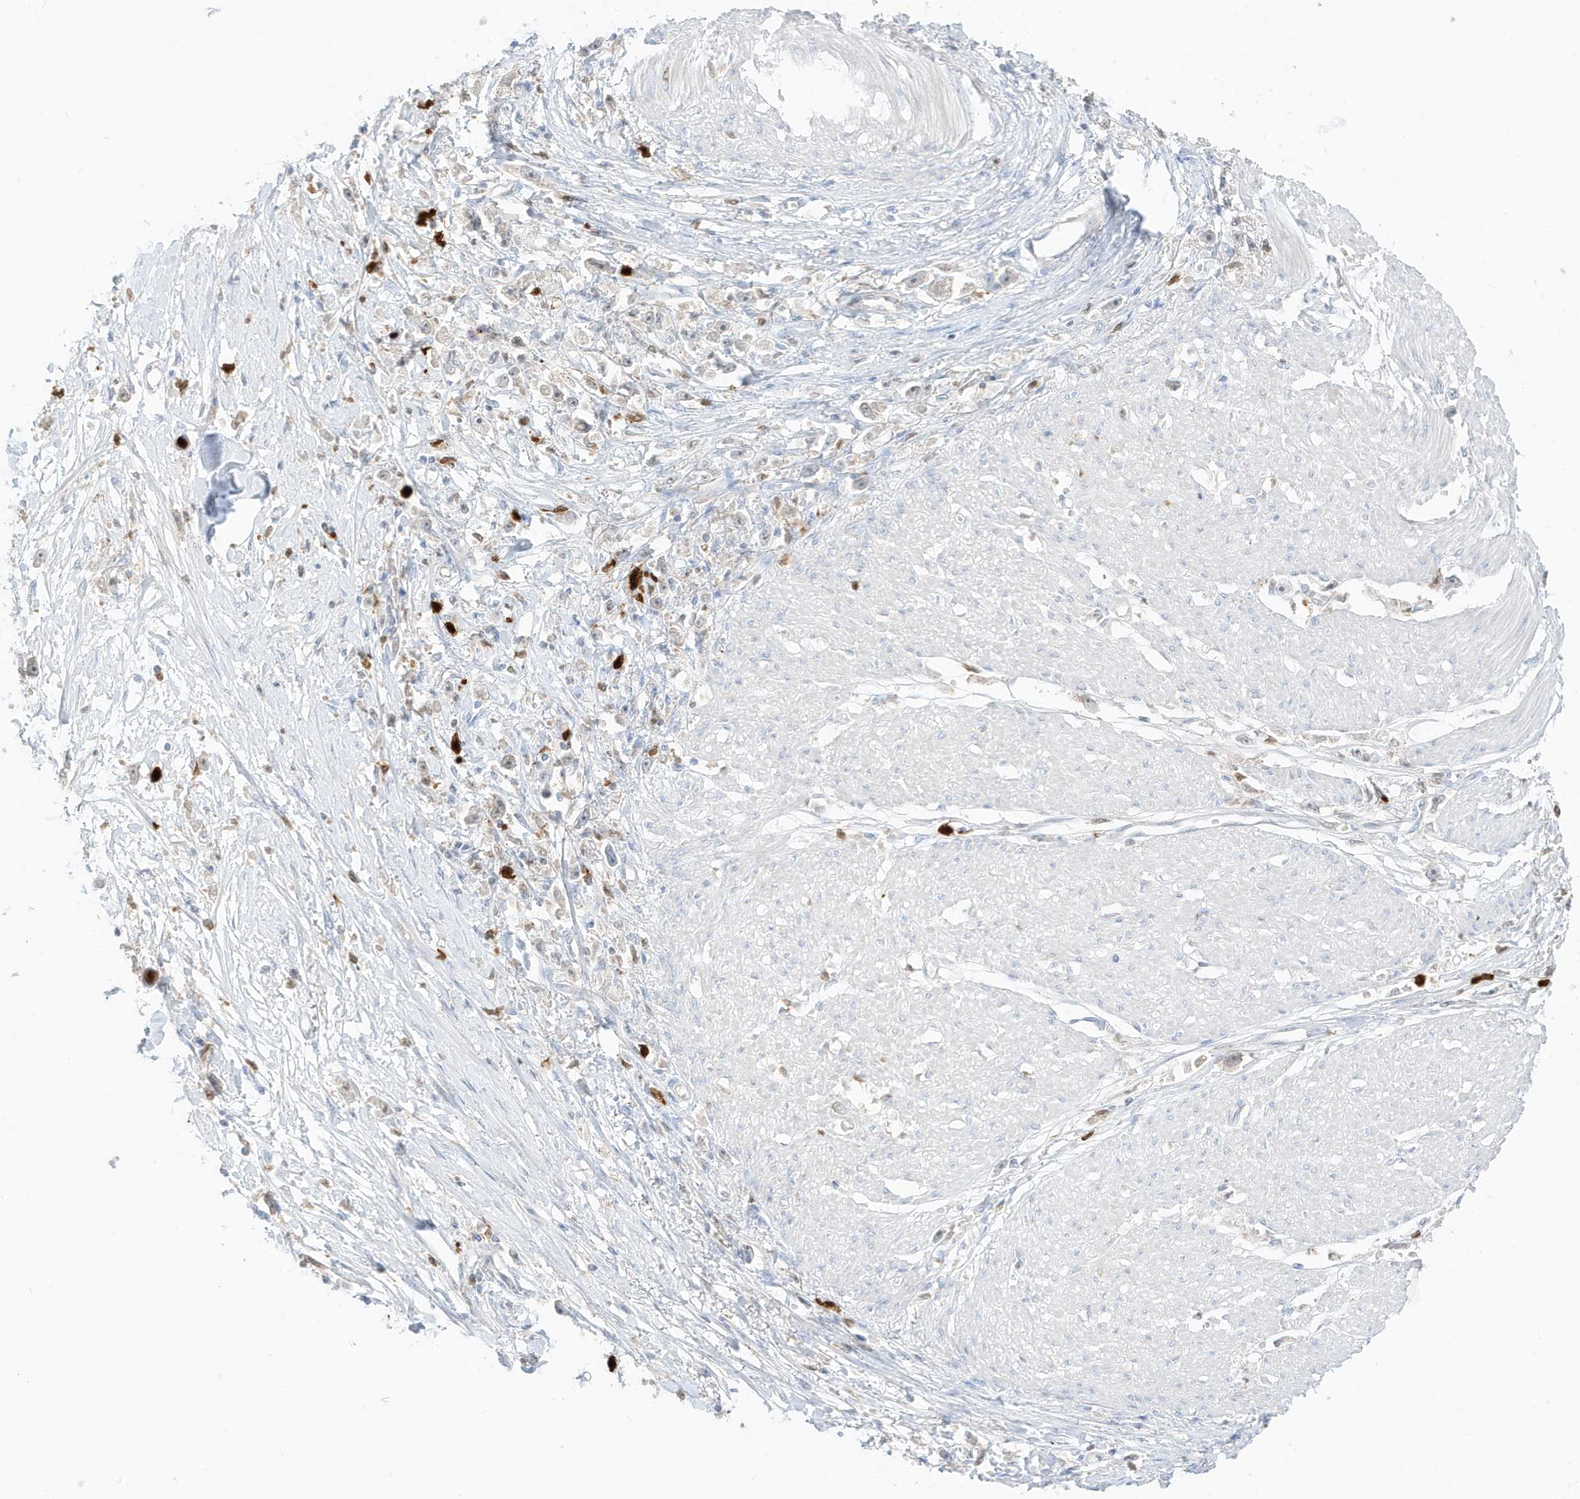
{"staining": {"intensity": "negative", "quantity": "none", "location": "none"}, "tissue": "stomach cancer", "cell_type": "Tumor cells", "image_type": "cancer", "snomed": [{"axis": "morphology", "description": "Adenocarcinoma, NOS"}, {"axis": "topography", "description": "Stomach"}], "caption": "IHC histopathology image of stomach cancer stained for a protein (brown), which displays no staining in tumor cells.", "gene": "GCA", "patient": {"sex": "female", "age": 59}}